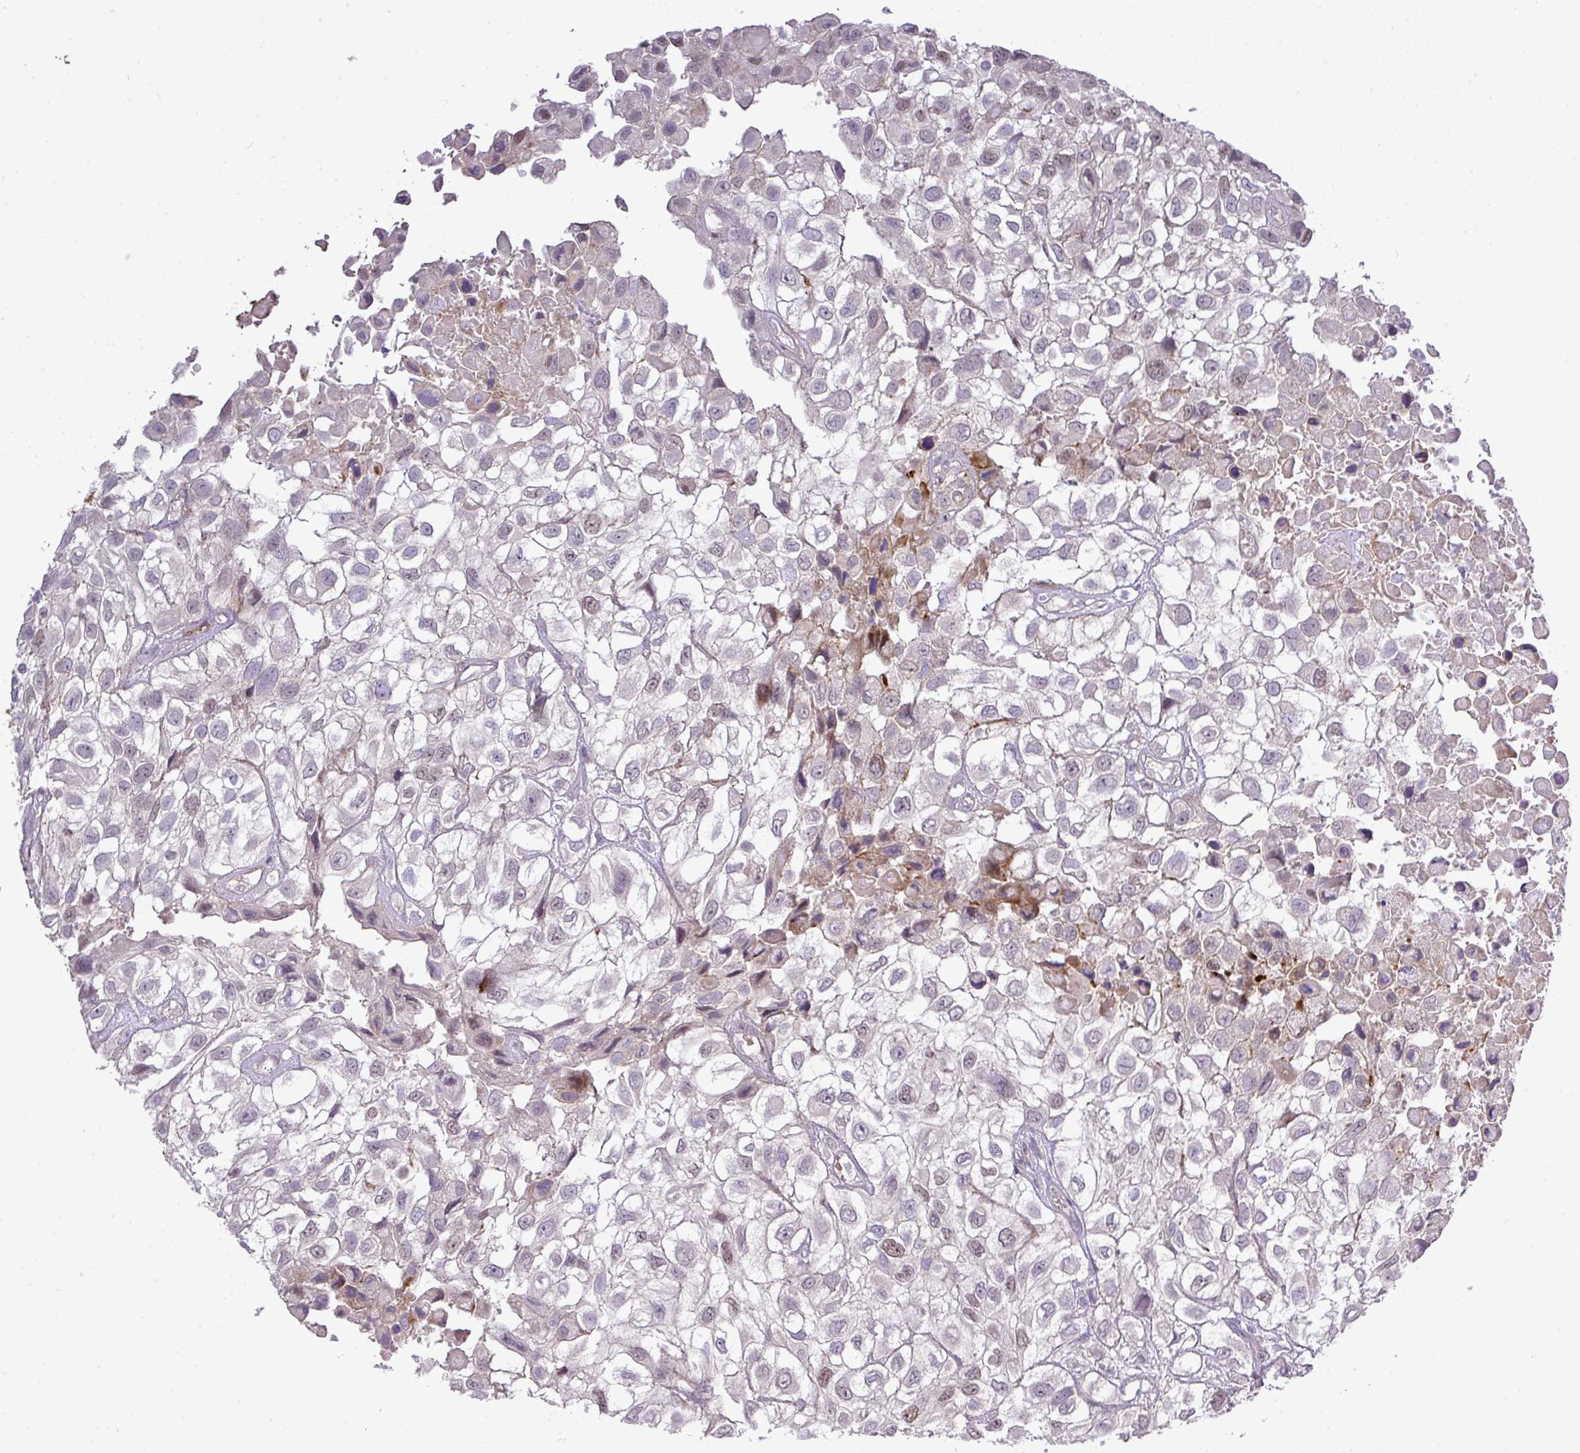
{"staining": {"intensity": "negative", "quantity": "none", "location": "none"}, "tissue": "urothelial cancer", "cell_type": "Tumor cells", "image_type": "cancer", "snomed": [{"axis": "morphology", "description": "Urothelial carcinoma, High grade"}, {"axis": "topography", "description": "Urinary bladder"}], "caption": "Urothelial cancer was stained to show a protein in brown. There is no significant positivity in tumor cells. Brightfield microscopy of IHC stained with DAB (brown) and hematoxylin (blue), captured at high magnification.", "gene": "TPRA1", "patient": {"sex": "male", "age": 56}}